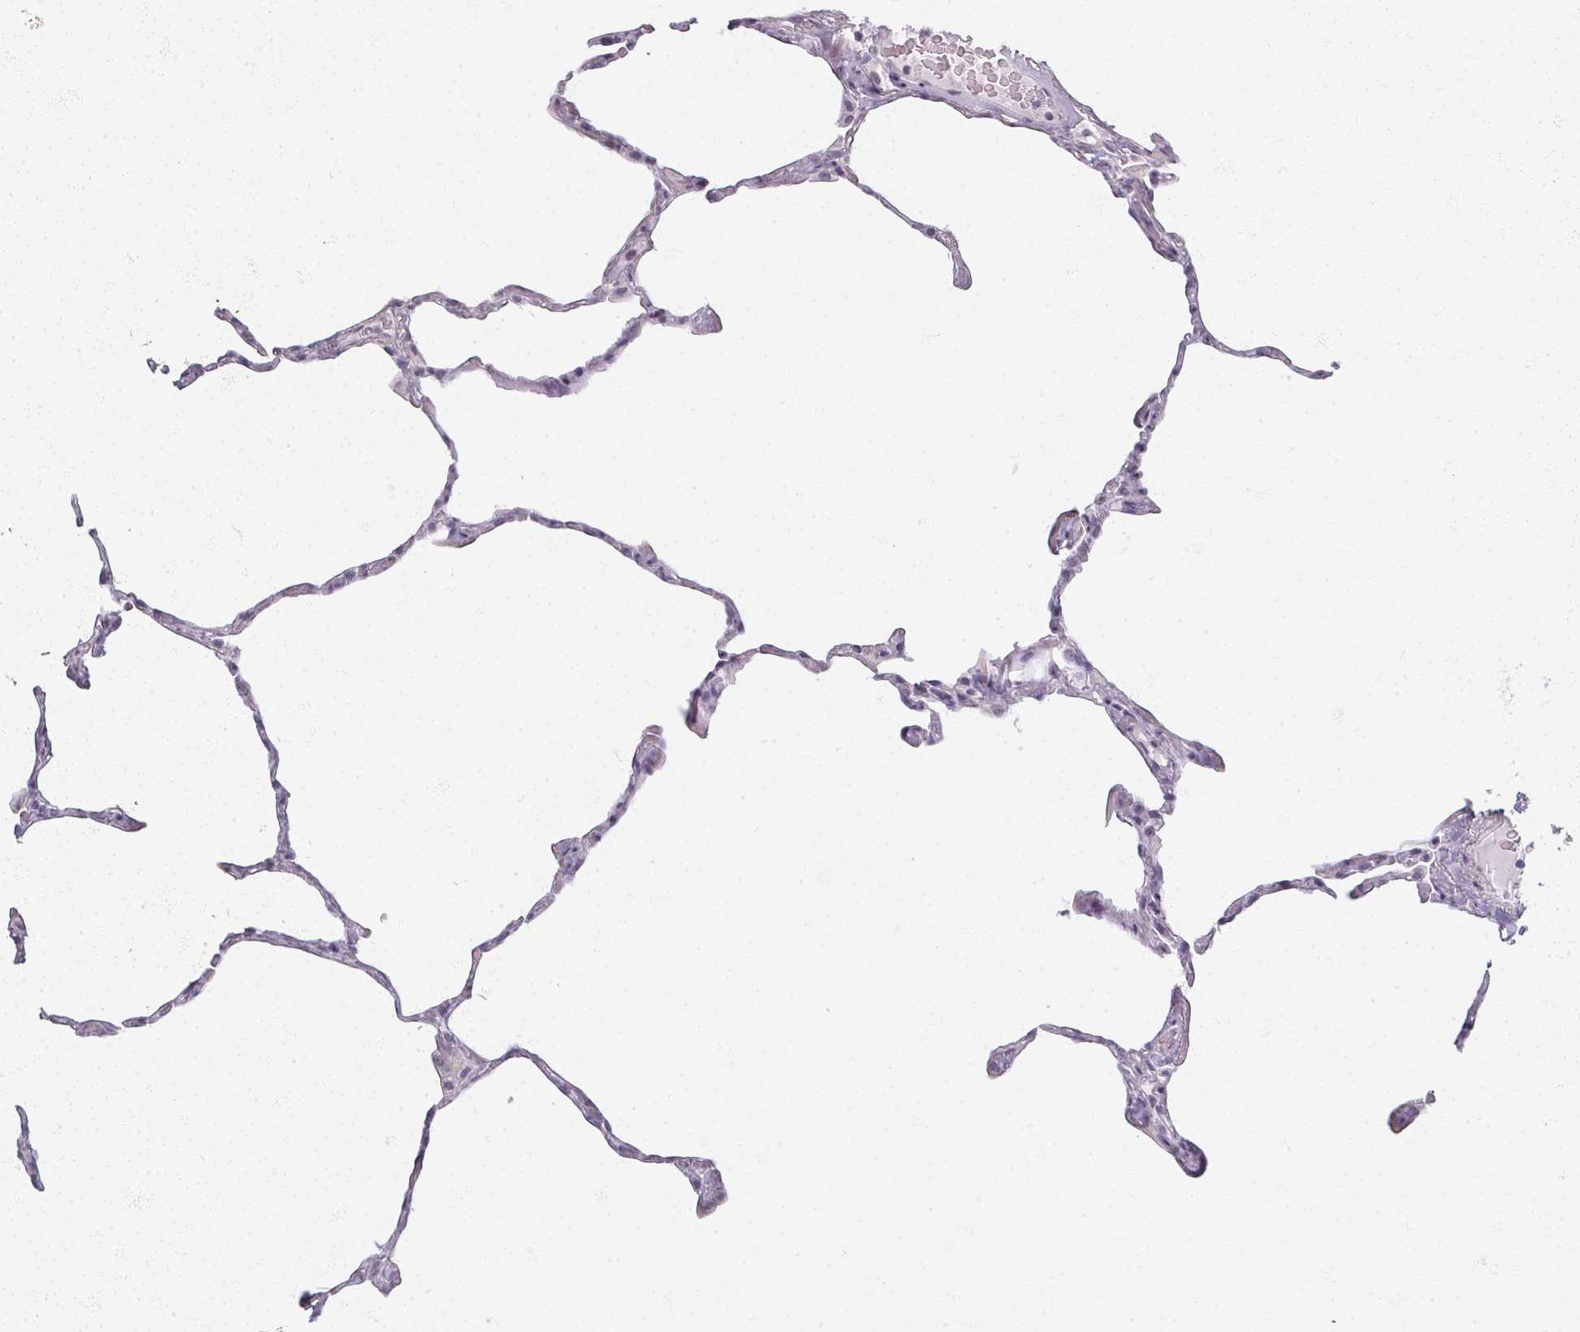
{"staining": {"intensity": "negative", "quantity": "none", "location": "none"}, "tissue": "lung", "cell_type": "Alveolar cells", "image_type": "normal", "snomed": [{"axis": "morphology", "description": "Normal tissue, NOS"}, {"axis": "topography", "description": "Lung"}], "caption": "Immunohistochemical staining of unremarkable human lung exhibits no significant staining in alveolar cells.", "gene": "RFPL2", "patient": {"sex": "male", "age": 65}}